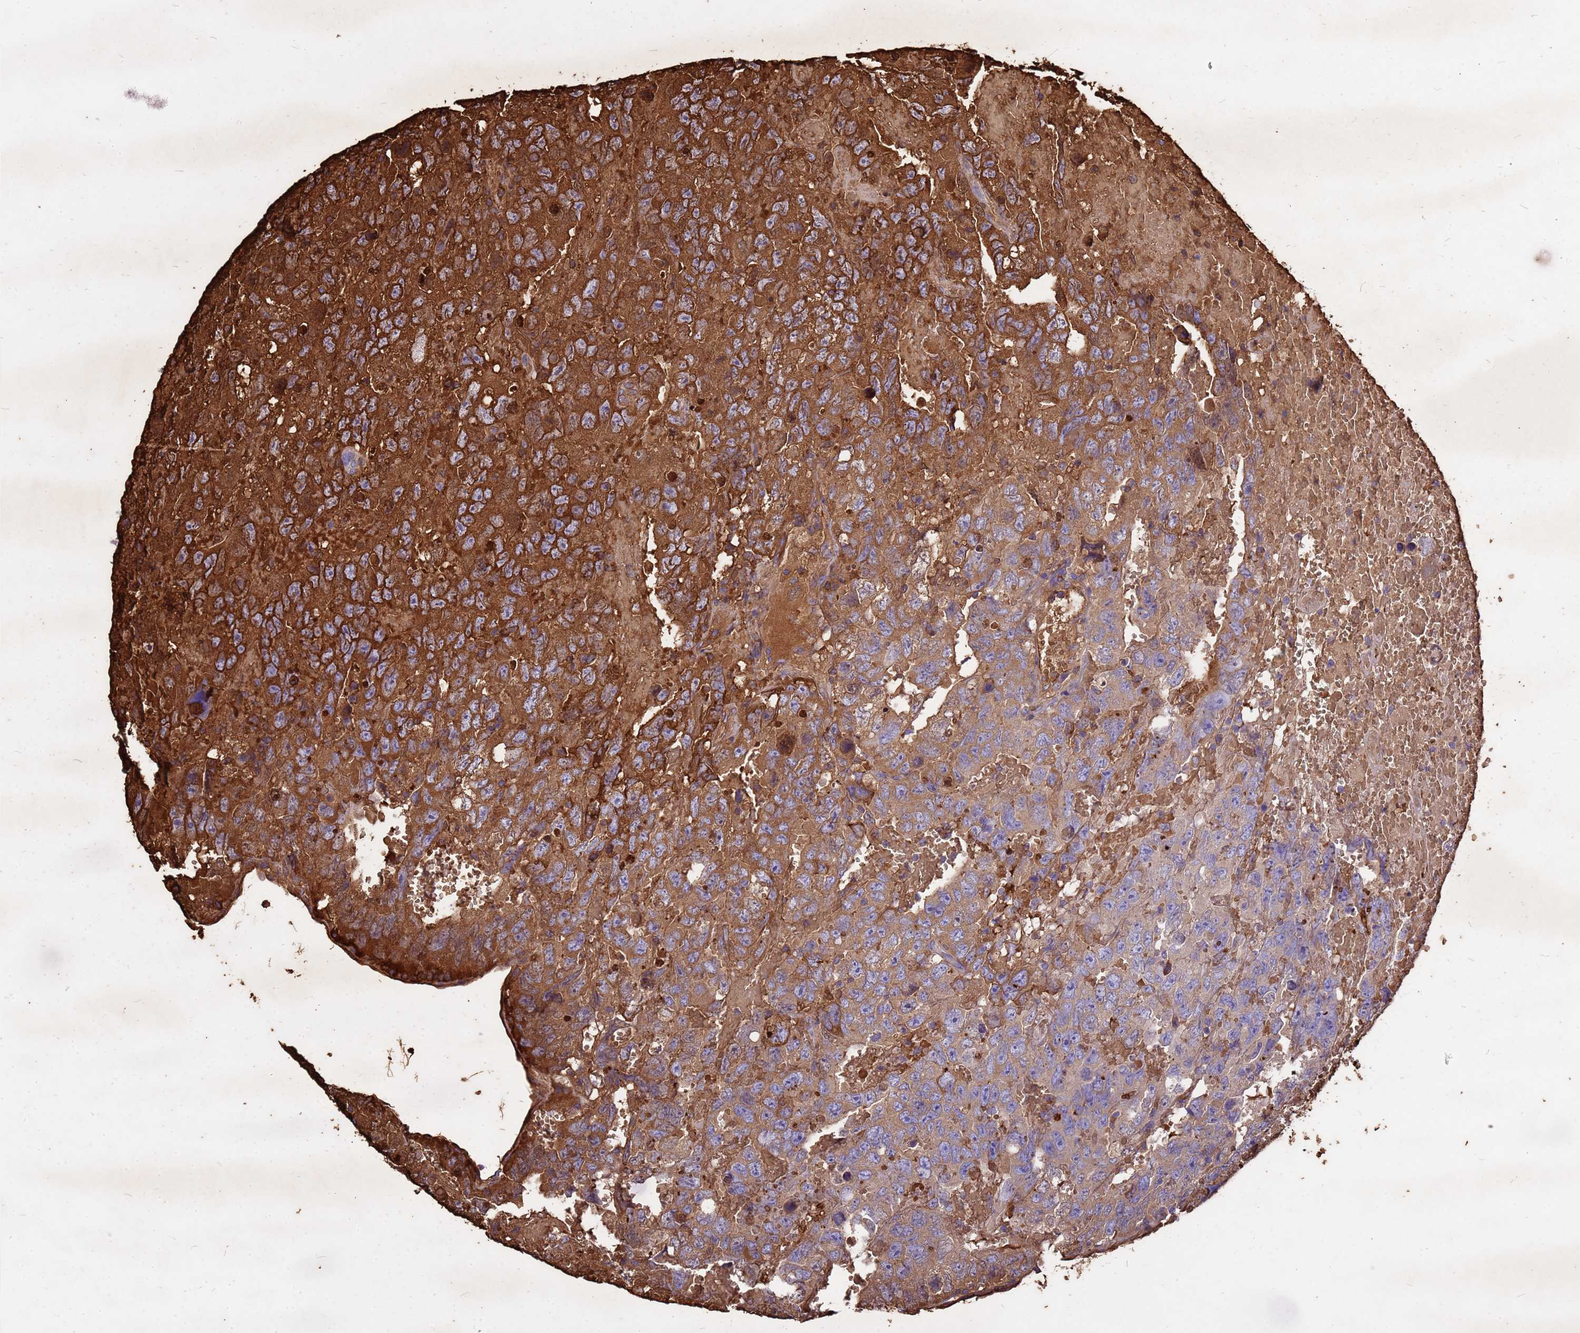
{"staining": {"intensity": "strong", "quantity": ">75%", "location": "cytoplasmic/membranous"}, "tissue": "testis cancer", "cell_type": "Tumor cells", "image_type": "cancer", "snomed": [{"axis": "morphology", "description": "Carcinoma, Embryonal, NOS"}, {"axis": "topography", "description": "Testis"}], "caption": "A micrograph of testis cancer (embryonal carcinoma) stained for a protein displays strong cytoplasmic/membranous brown staining in tumor cells. (DAB (3,3'-diaminobenzidine) IHC, brown staining for protein, blue staining for nuclei).", "gene": "HBA2", "patient": {"sex": "male", "age": 45}}